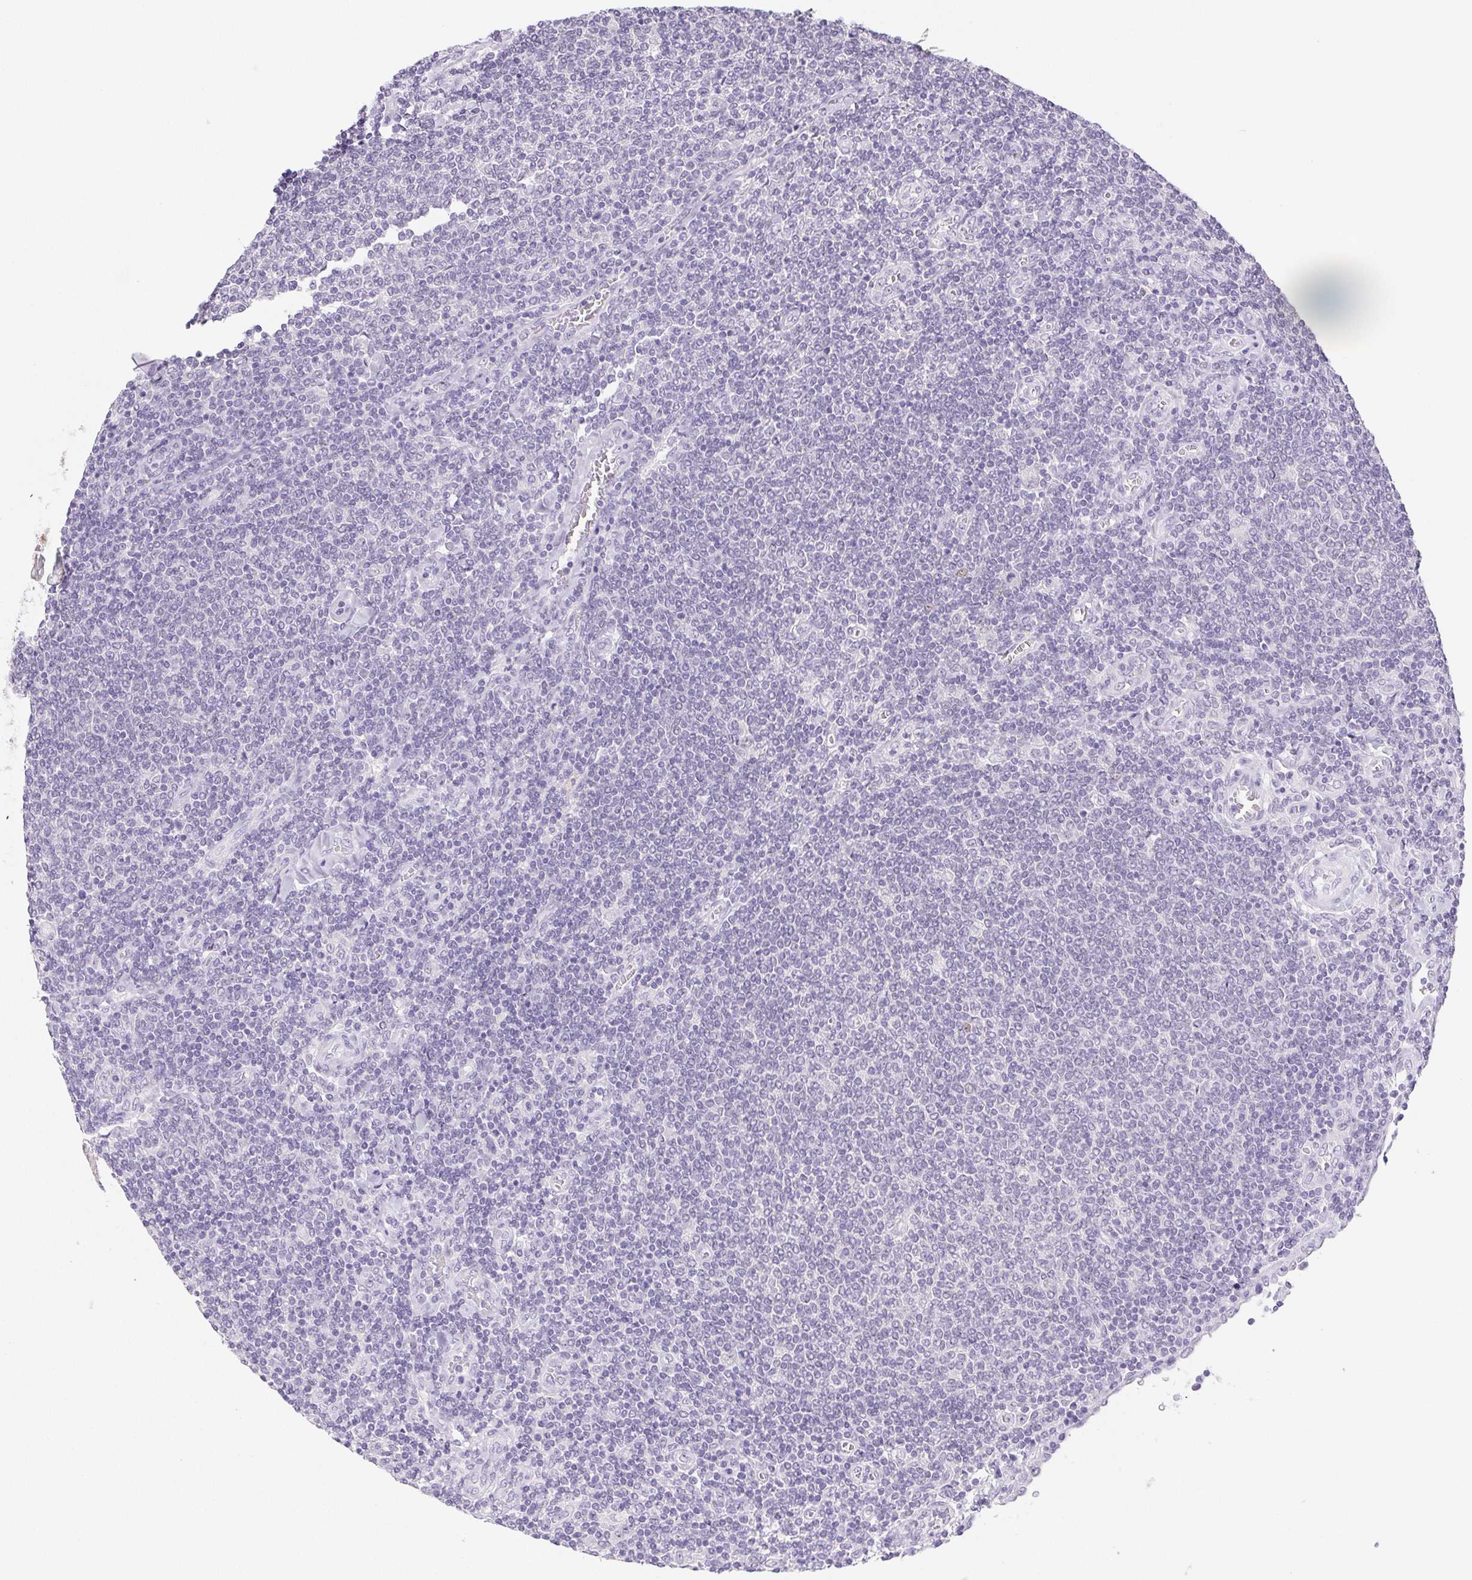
{"staining": {"intensity": "negative", "quantity": "none", "location": "none"}, "tissue": "lymphoma", "cell_type": "Tumor cells", "image_type": "cancer", "snomed": [{"axis": "morphology", "description": "Malignant lymphoma, non-Hodgkin's type, Low grade"}, {"axis": "topography", "description": "Lymph node"}], "caption": "High power microscopy image of an immunohistochemistry histopathology image of lymphoma, revealing no significant positivity in tumor cells. The staining was performed using DAB to visualize the protein expression in brown, while the nuclei were stained in blue with hematoxylin (Magnification: 20x).", "gene": "ST8SIA3", "patient": {"sex": "male", "age": 52}}